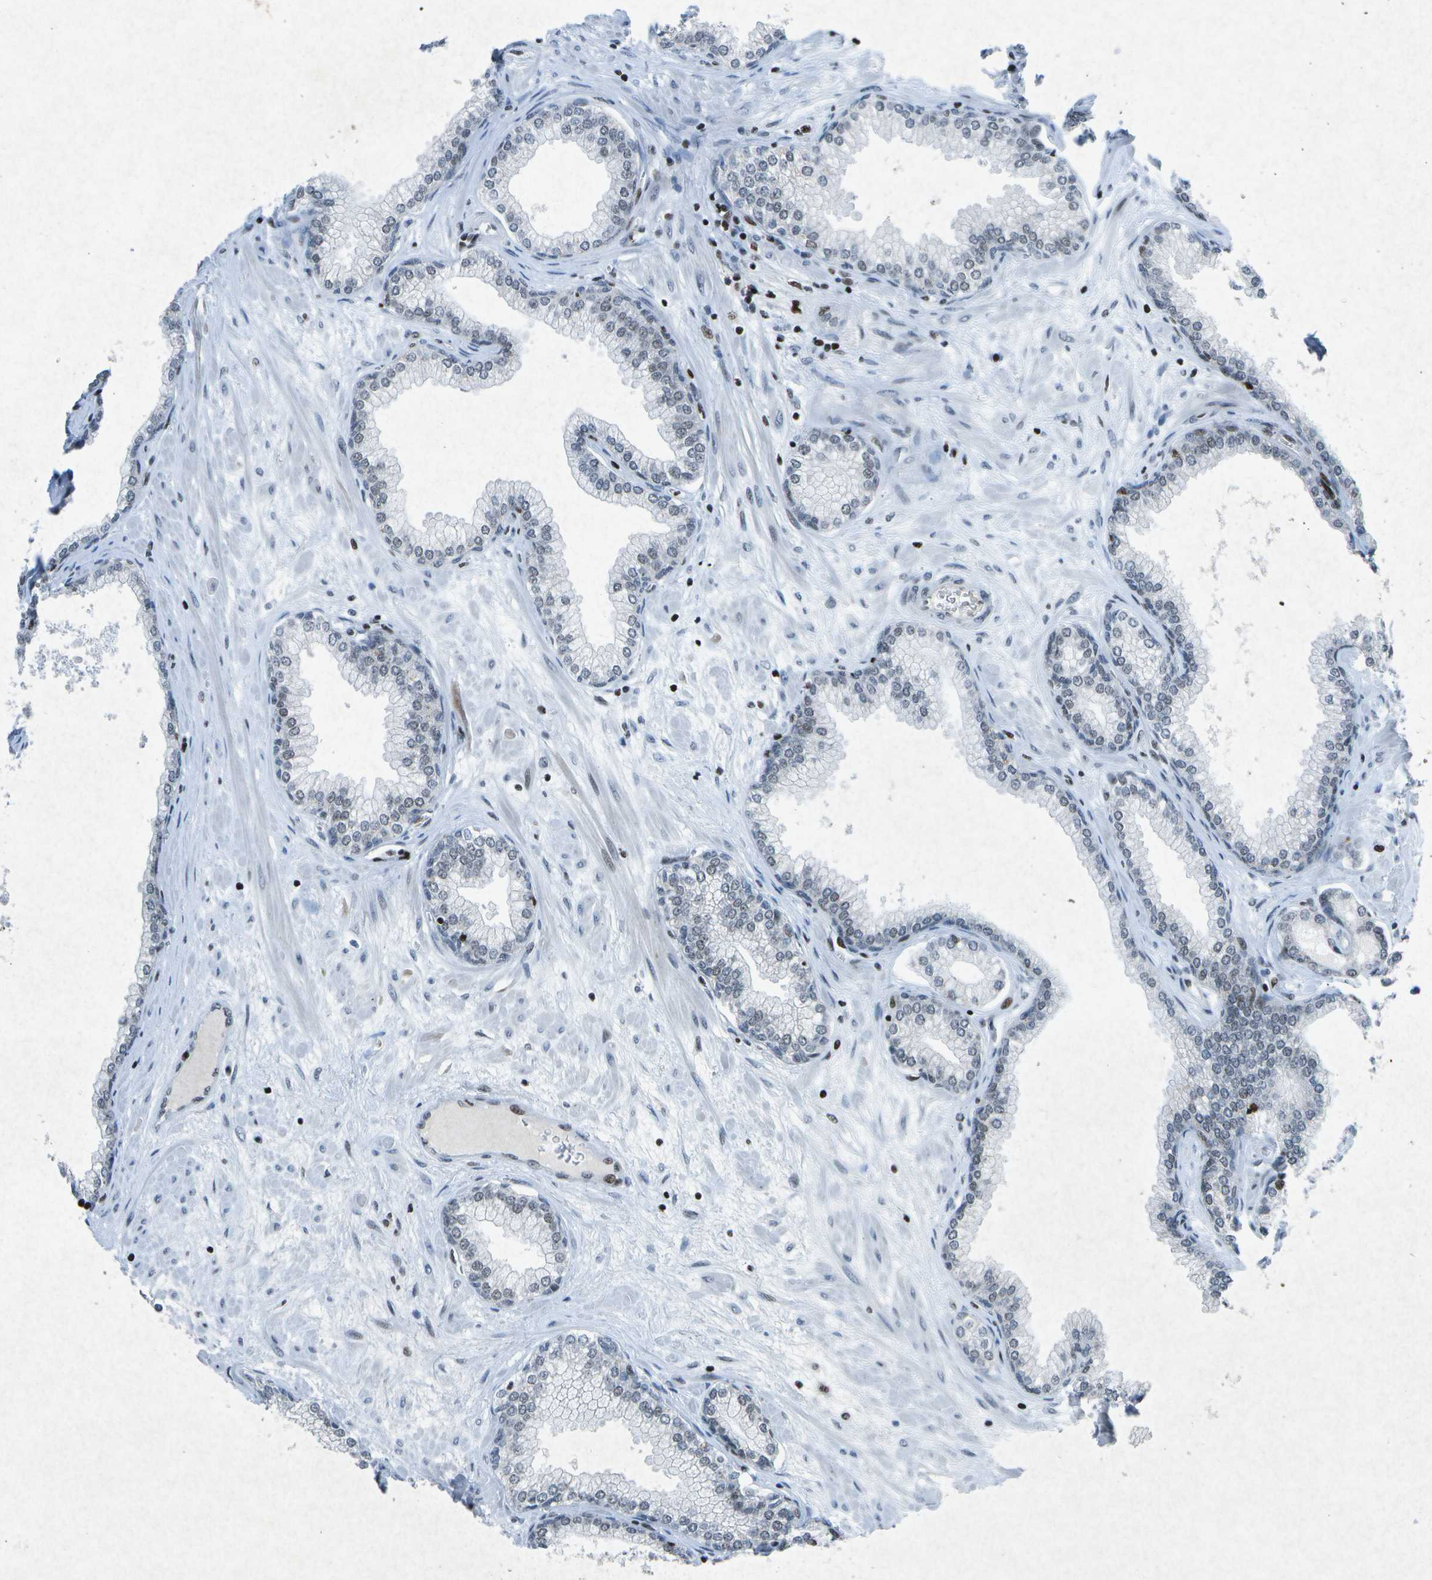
{"staining": {"intensity": "moderate", "quantity": "<25%", "location": "nuclear"}, "tissue": "prostate", "cell_type": "Glandular cells", "image_type": "normal", "snomed": [{"axis": "morphology", "description": "Normal tissue, NOS"}, {"axis": "morphology", "description": "Urothelial carcinoma, Low grade"}, {"axis": "topography", "description": "Urinary bladder"}, {"axis": "topography", "description": "Prostate"}], "caption": "High-power microscopy captured an immunohistochemistry (IHC) histopathology image of unremarkable prostate, revealing moderate nuclear positivity in approximately <25% of glandular cells. (DAB = brown stain, brightfield microscopy at high magnification).", "gene": "MTA2", "patient": {"sex": "male", "age": 60}}